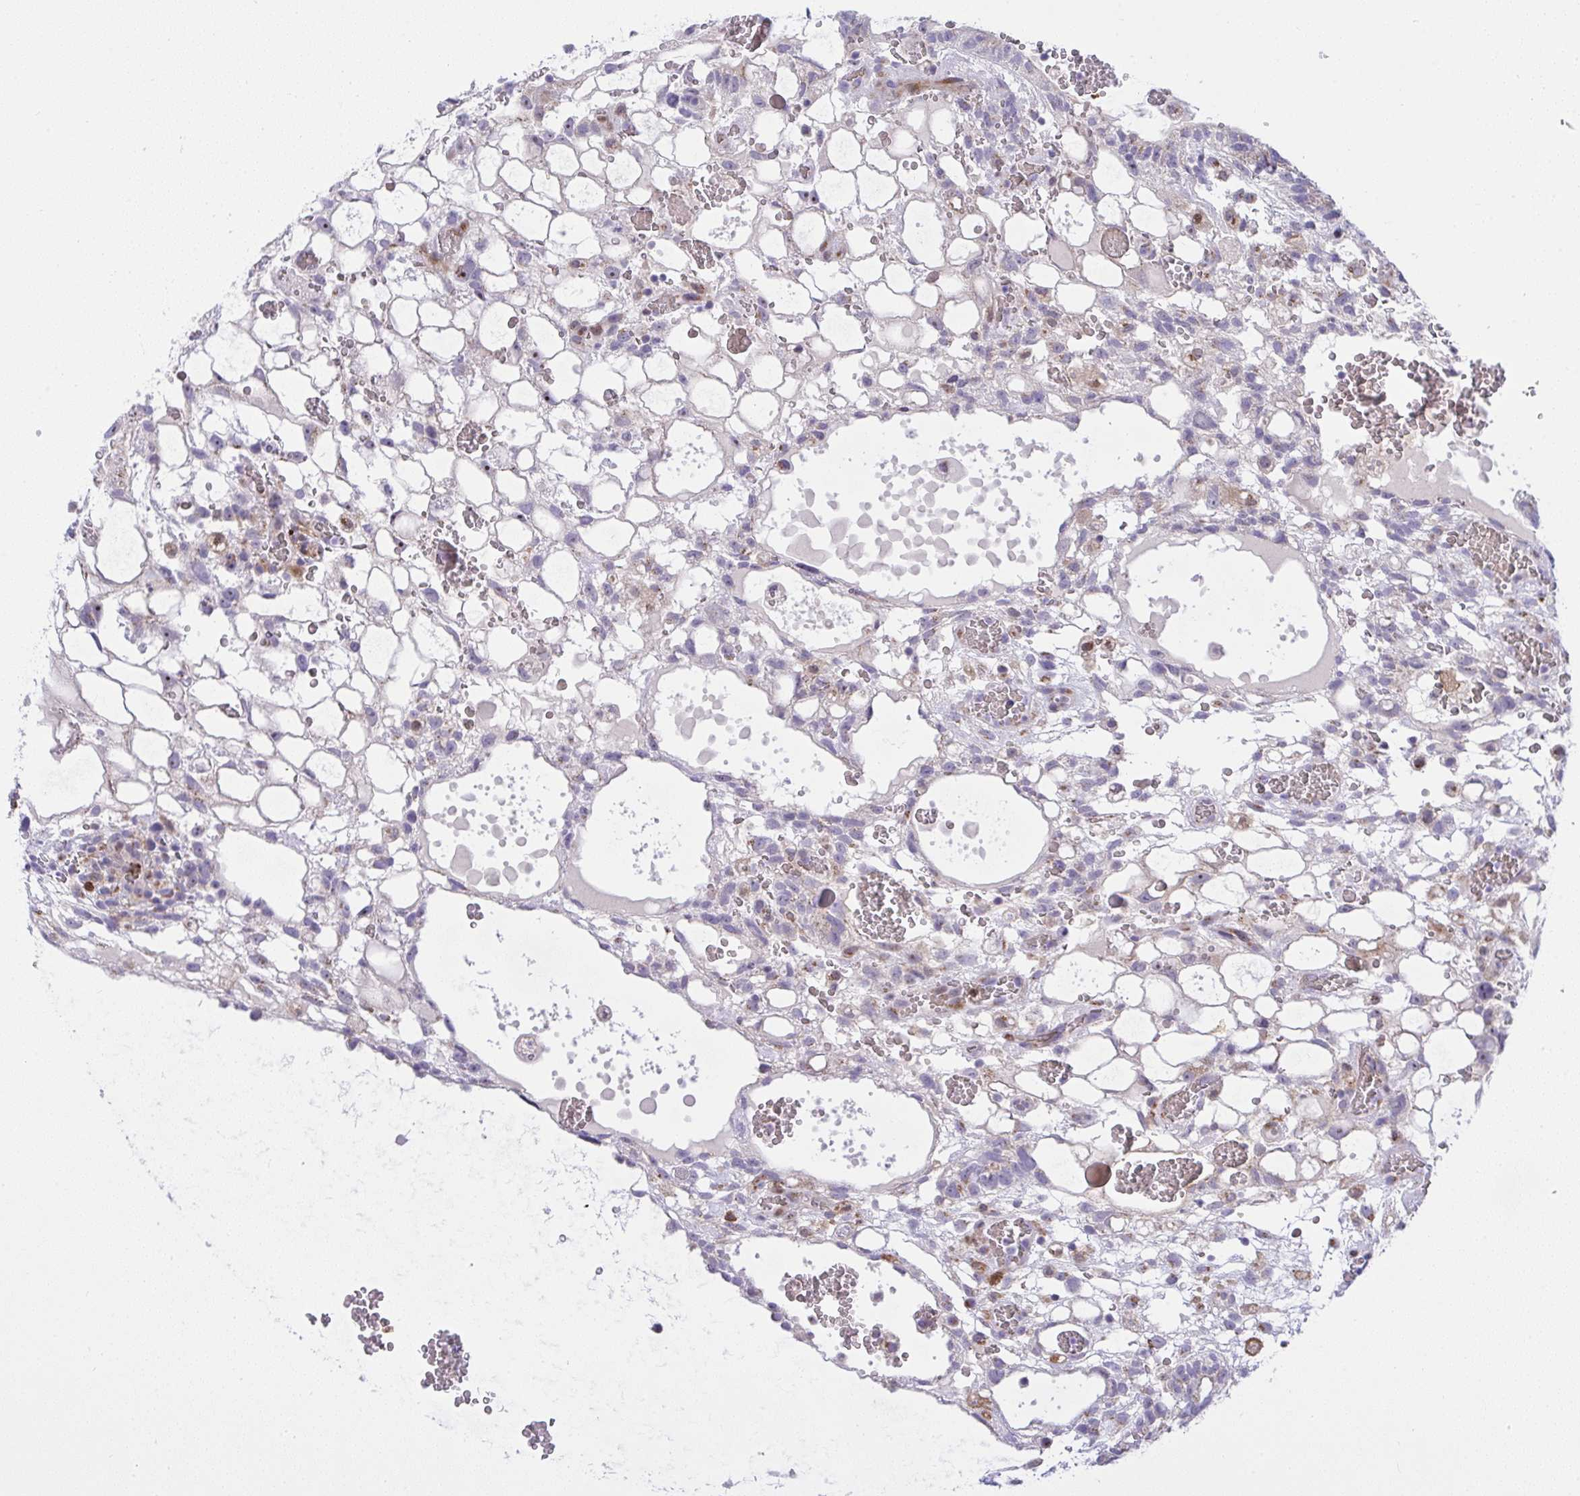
{"staining": {"intensity": "moderate", "quantity": "<25%", "location": "cytoplasmic/membranous,nuclear"}, "tissue": "testis cancer", "cell_type": "Tumor cells", "image_type": "cancer", "snomed": [{"axis": "morphology", "description": "Normal tissue, NOS"}, {"axis": "morphology", "description": "Carcinoma, Embryonal, NOS"}, {"axis": "topography", "description": "Testis"}], "caption": "A low amount of moderate cytoplasmic/membranous and nuclear positivity is appreciated in about <25% of tumor cells in embryonal carcinoma (testis) tissue. Using DAB (3,3'-diaminobenzidine) (brown) and hematoxylin (blue) stains, captured at high magnification using brightfield microscopy.", "gene": "ZNF554", "patient": {"sex": "male", "age": 32}}